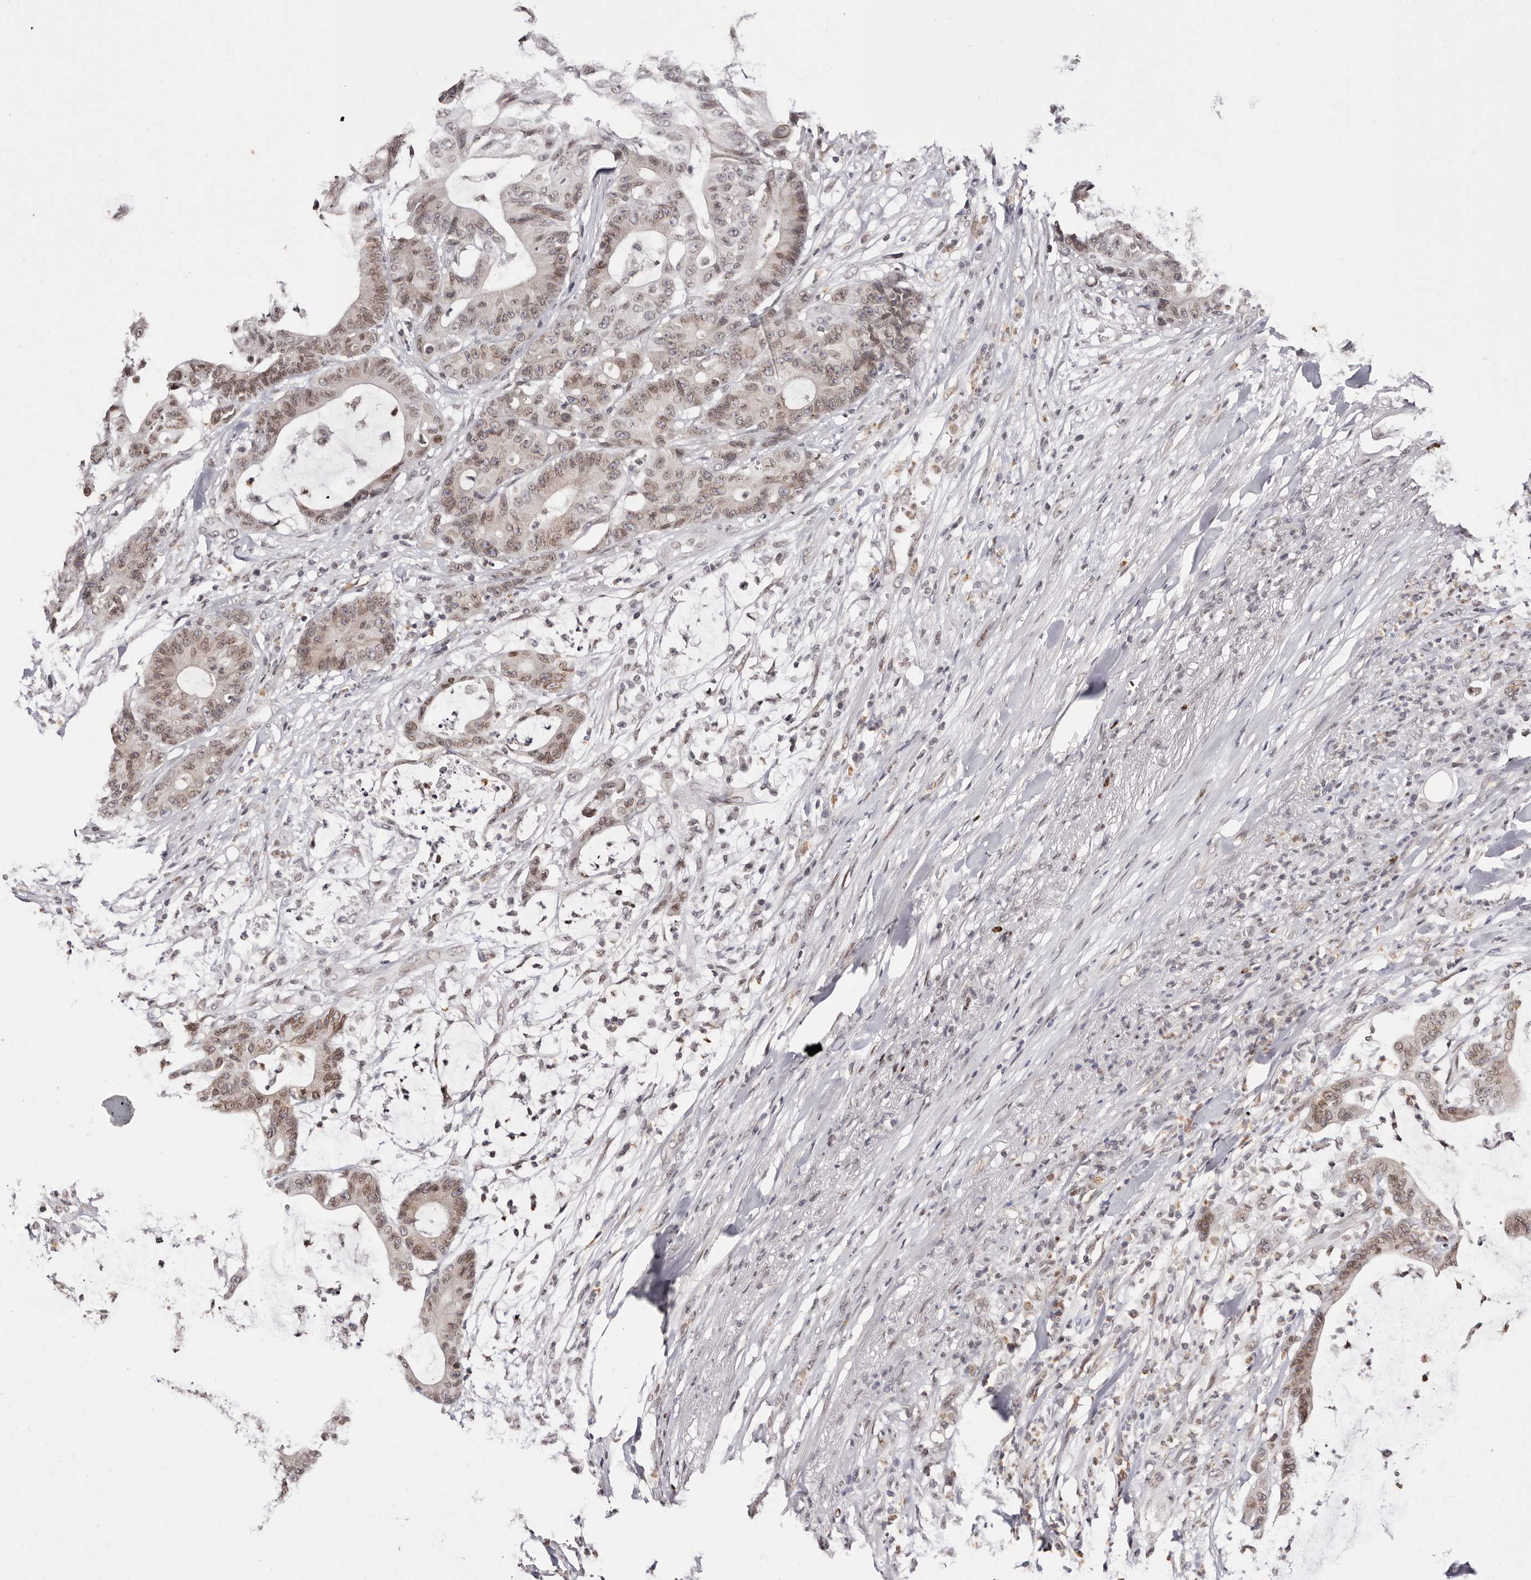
{"staining": {"intensity": "moderate", "quantity": ">75%", "location": "nuclear"}, "tissue": "colorectal cancer", "cell_type": "Tumor cells", "image_type": "cancer", "snomed": [{"axis": "morphology", "description": "Adenocarcinoma, NOS"}, {"axis": "topography", "description": "Colon"}], "caption": "Colorectal cancer tissue shows moderate nuclear expression in about >75% of tumor cells", "gene": "NUP153", "patient": {"sex": "female", "age": 84}}